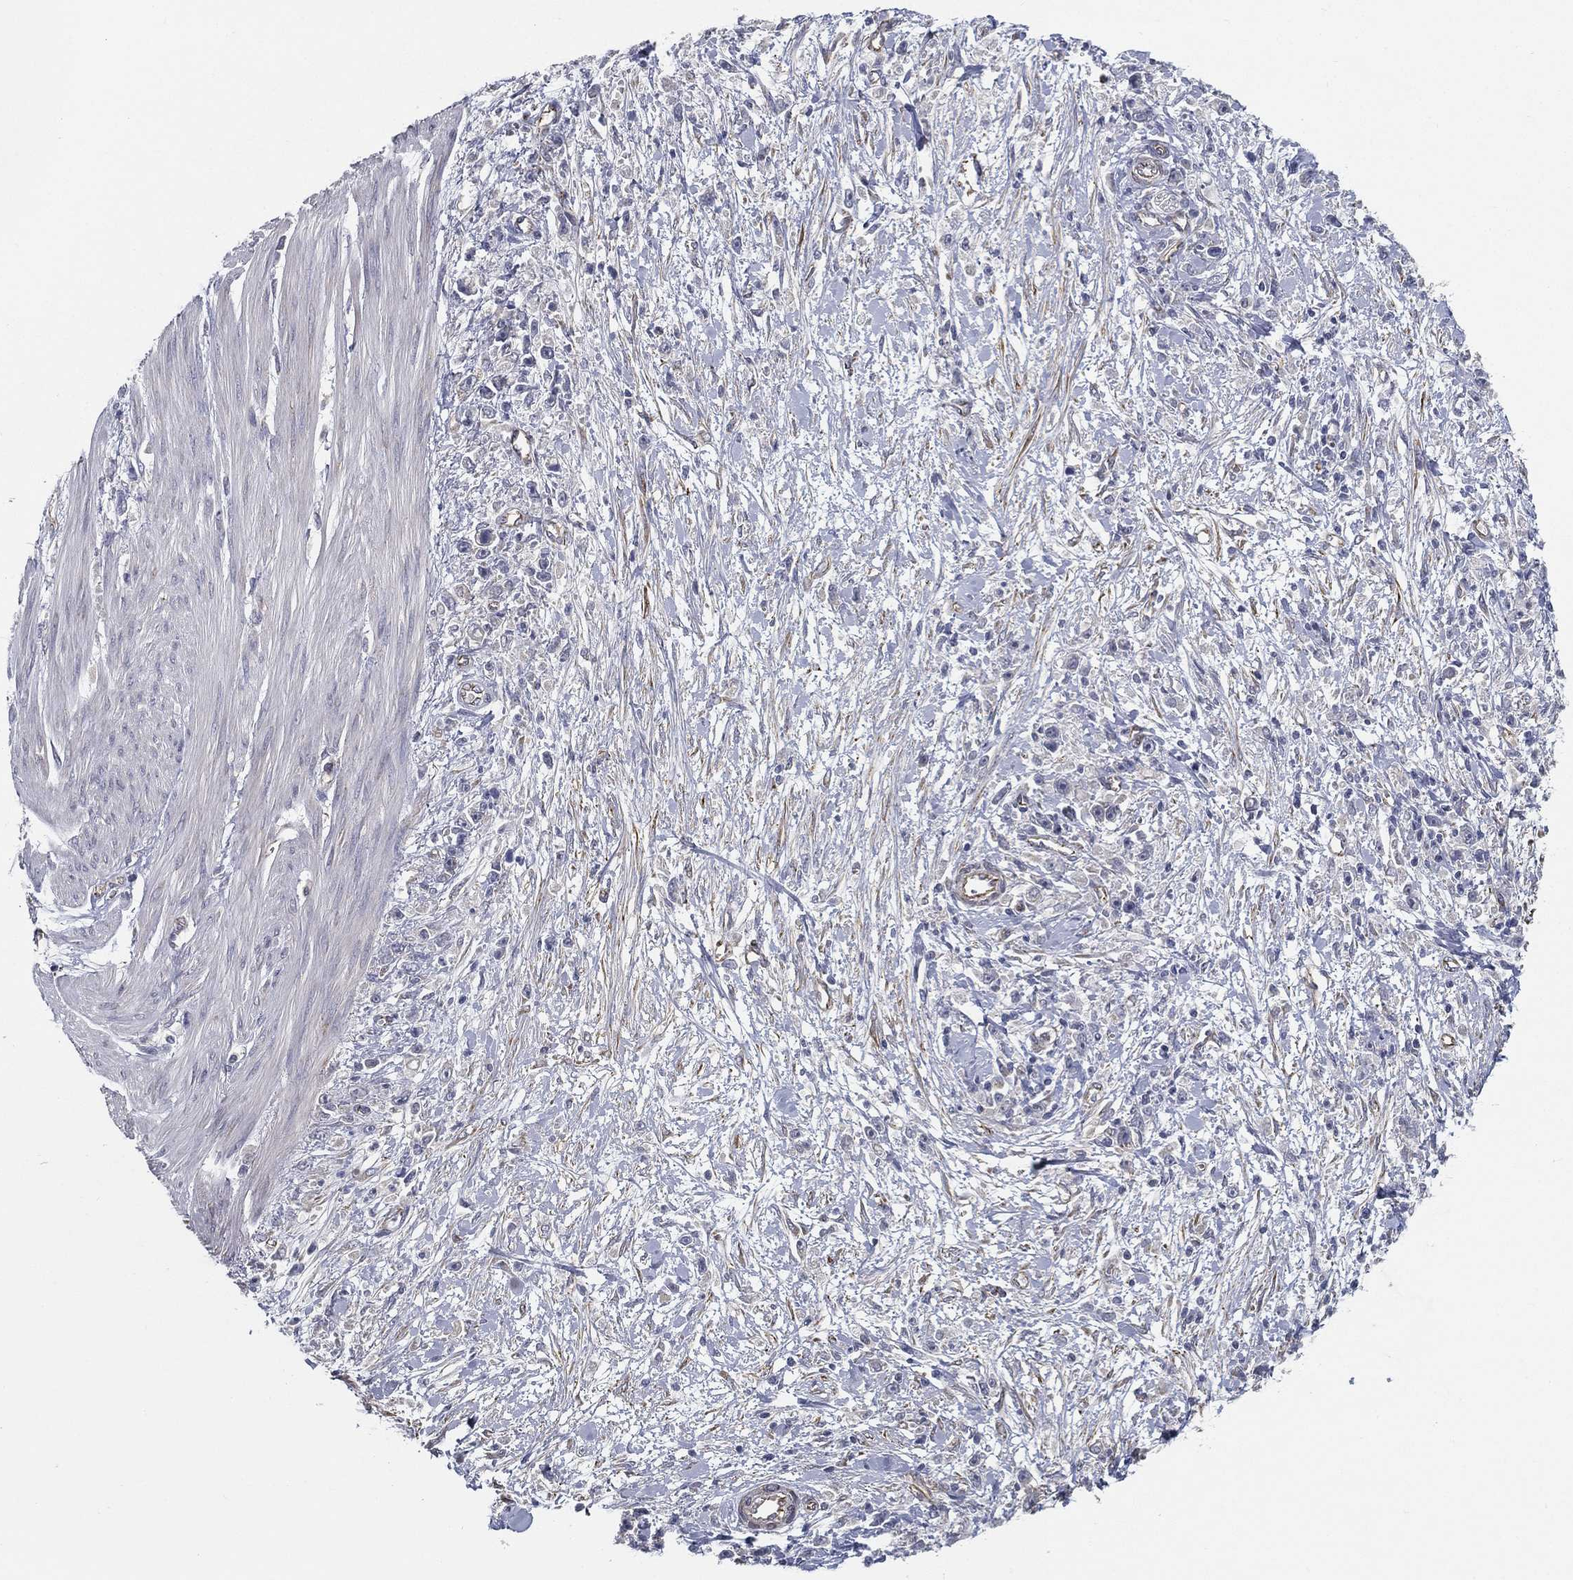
{"staining": {"intensity": "negative", "quantity": "none", "location": "none"}, "tissue": "stomach cancer", "cell_type": "Tumor cells", "image_type": "cancer", "snomed": [{"axis": "morphology", "description": "Adenocarcinoma, NOS"}, {"axis": "topography", "description": "Stomach"}], "caption": "High power microscopy micrograph of an immunohistochemistry (IHC) histopathology image of stomach cancer, revealing no significant expression in tumor cells. (DAB (3,3'-diaminobenzidine) IHC with hematoxylin counter stain).", "gene": "LRRC56", "patient": {"sex": "female", "age": 59}}